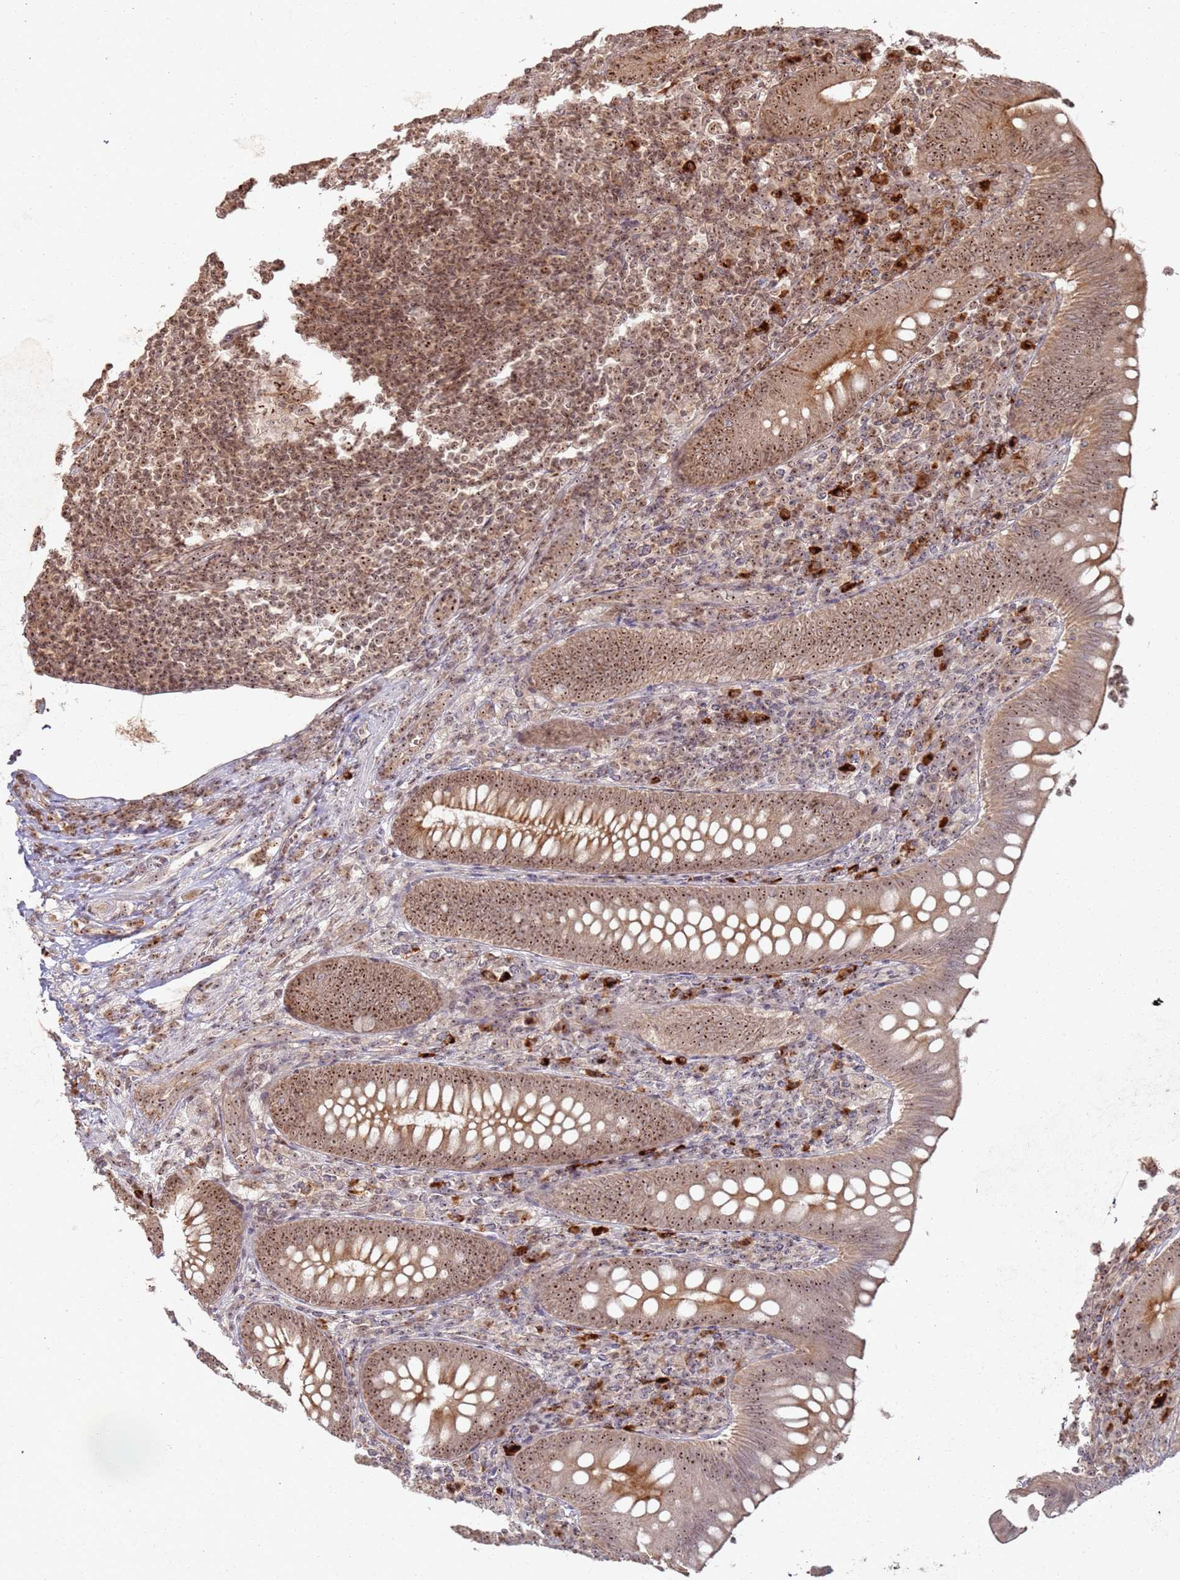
{"staining": {"intensity": "moderate", "quantity": ">75%", "location": "cytoplasmic/membranous,nuclear"}, "tissue": "appendix", "cell_type": "Glandular cells", "image_type": "normal", "snomed": [{"axis": "morphology", "description": "Normal tissue, NOS"}, {"axis": "topography", "description": "Appendix"}], "caption": "Appendix stained with immunohistochemistry demonstrates moderate cytoplasmic/membranous,nuclear positivity in approximately >75% of glandular cells. (IHC, brightfield microscopy, high magnification).", "gene": "UTP11", "patient": {"sex": "male", "age": 14}}